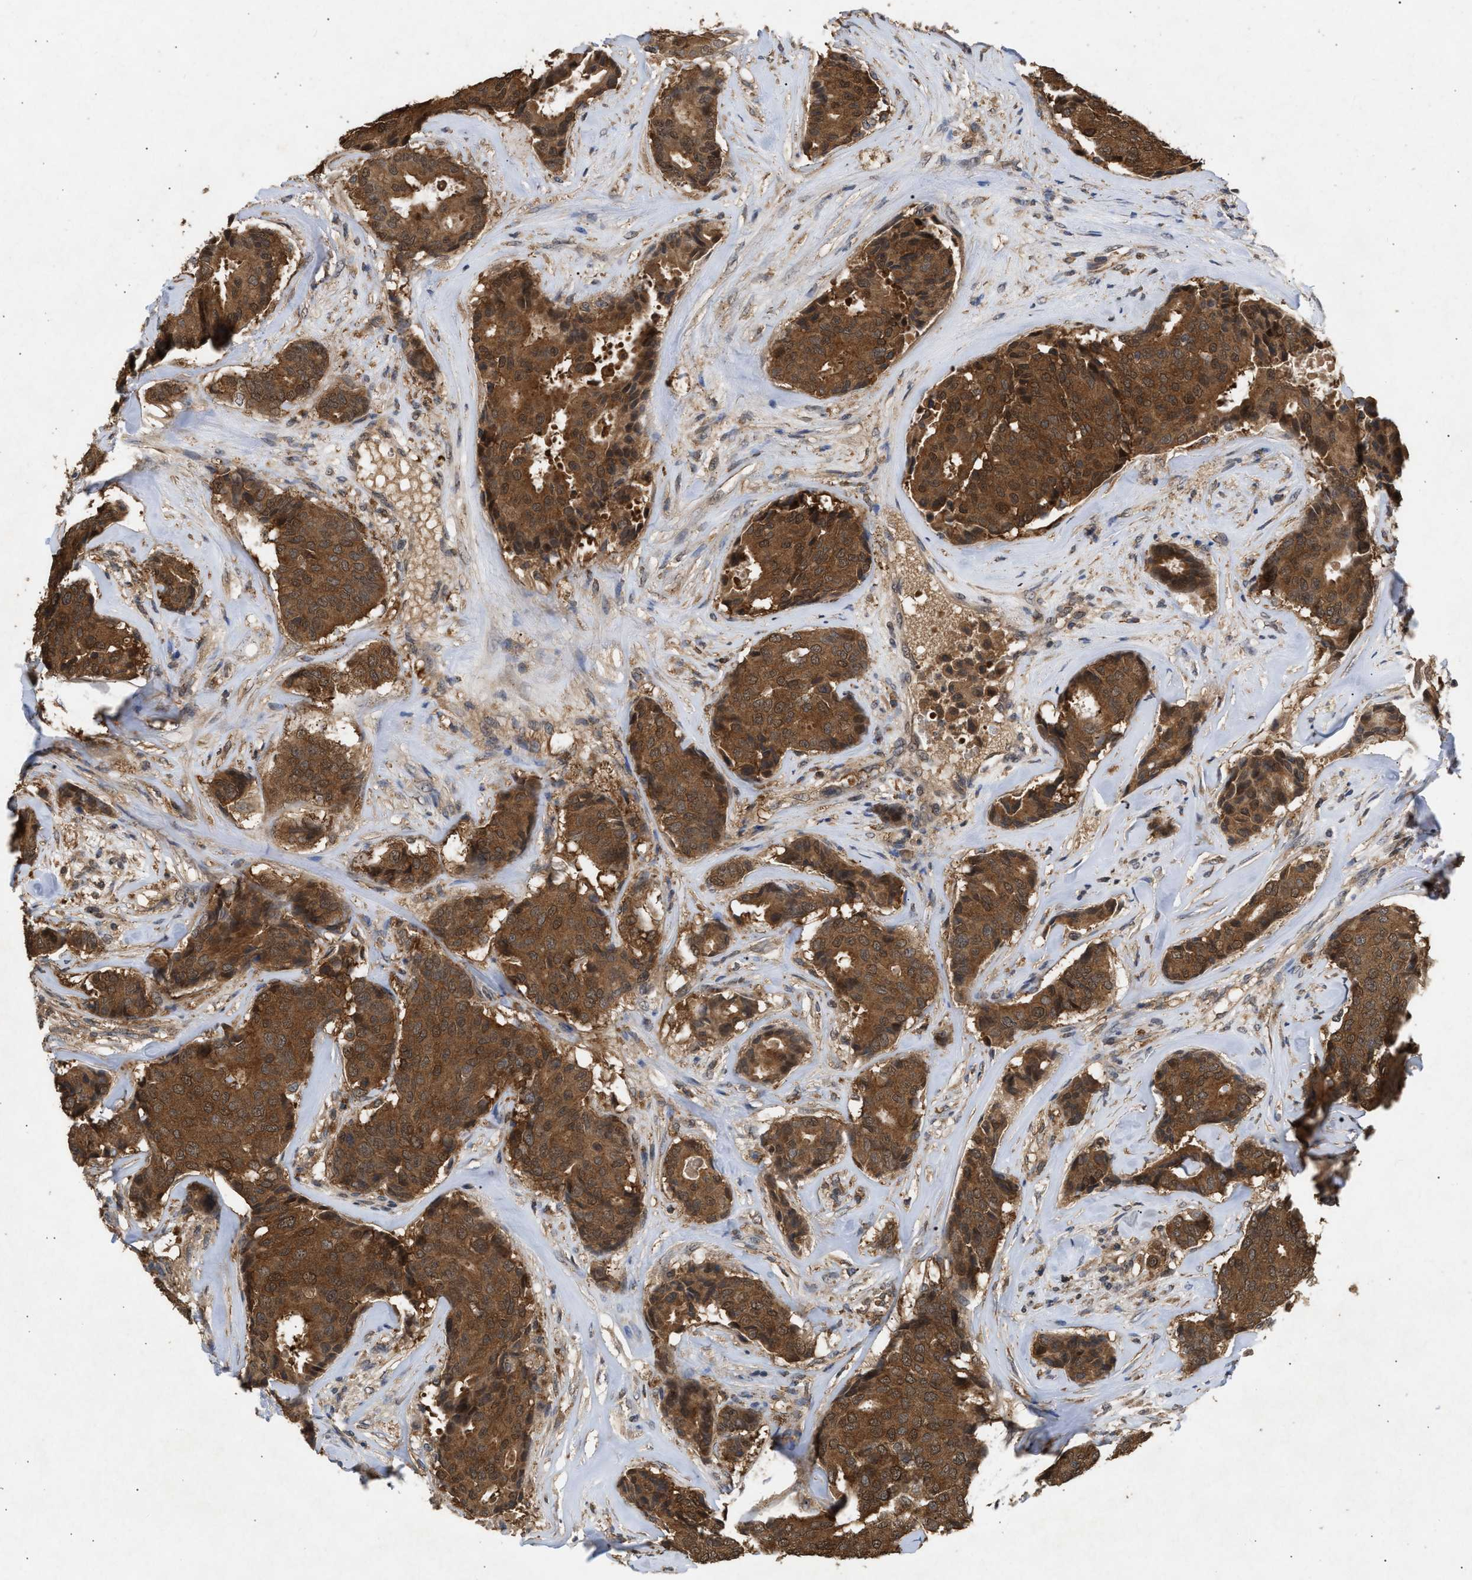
{"staining": {"intensity": "strong", "quantity": ">75%", "location": "cytoplasmic/membranous,nuclear"}, "tissue": "breast cancer", "cell_type": "Tumor cells", "image_type": "cancer", "snomed": [{"axis": "morphology", "description": "Duct carcinoma"}, {"axis": "topography", "description": "Breast"}], "caption": "This image demonstrates infiltrating ductal carcinoma (breast) stained with immunohistochemistry to label a protein in brown. The cytoplasmic/membranous and nuclear of tumor cells show strong positivity for the protein. Nuclei are counter-stained blue.", "gene": "FITM1", "patient": {"sex": "female", "age": 75}}